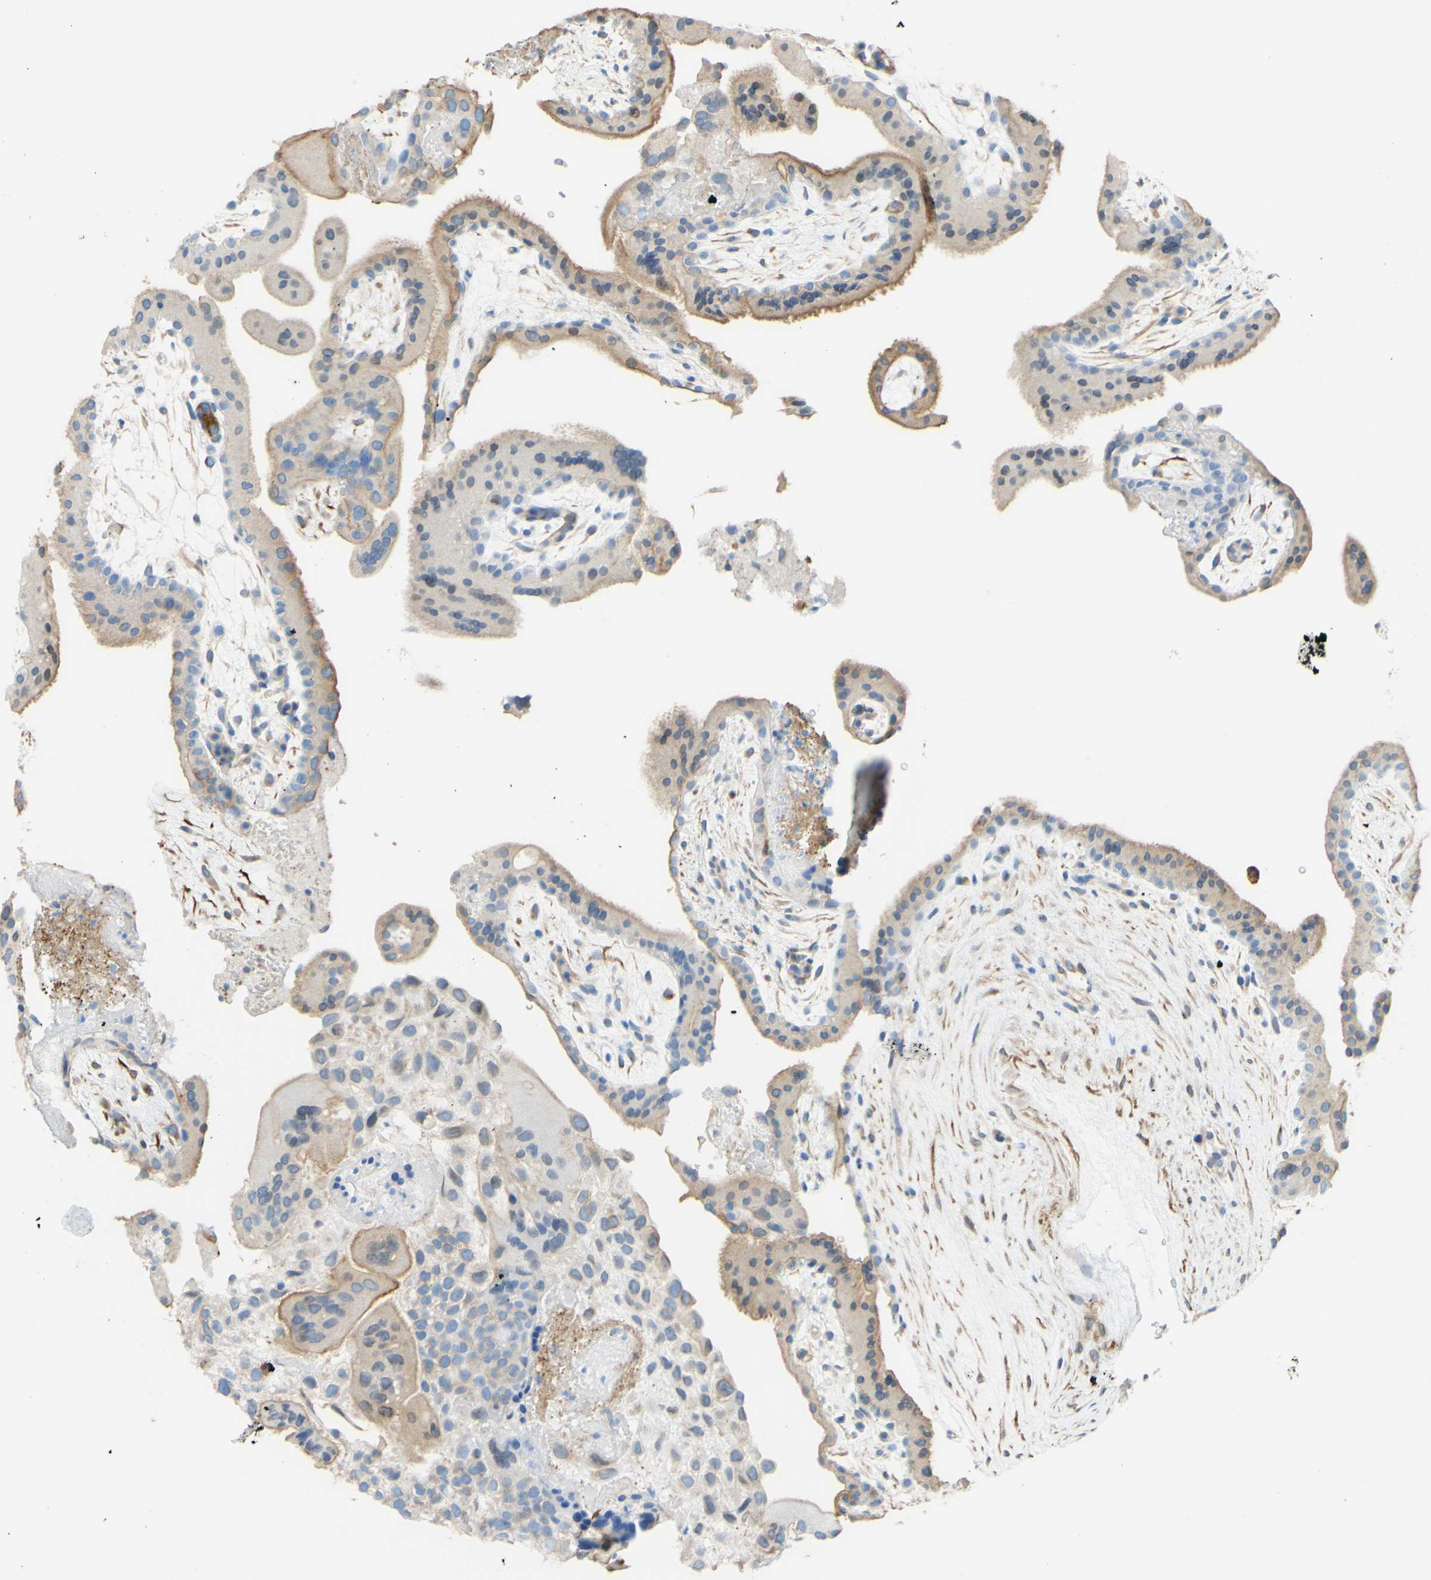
{"staining": {"intensity": "weak", "quantity": "<25%", "location": "cytoplasmic/membranous"}, "tissue": "placenta", "cell_type": "Decidual cells", "image_type": "normal", "snomed": [{"axis": "morphology", "description": "Normal tissue, NOS"}, {"axis": "topography", "description": "Placenta"}], "caption": "Immunohistochemical staining of benign human placenta displays no significant staining in decidual cells.", "gene": "ENDOD1", "patient": {"sex": "female", "age": 19}}